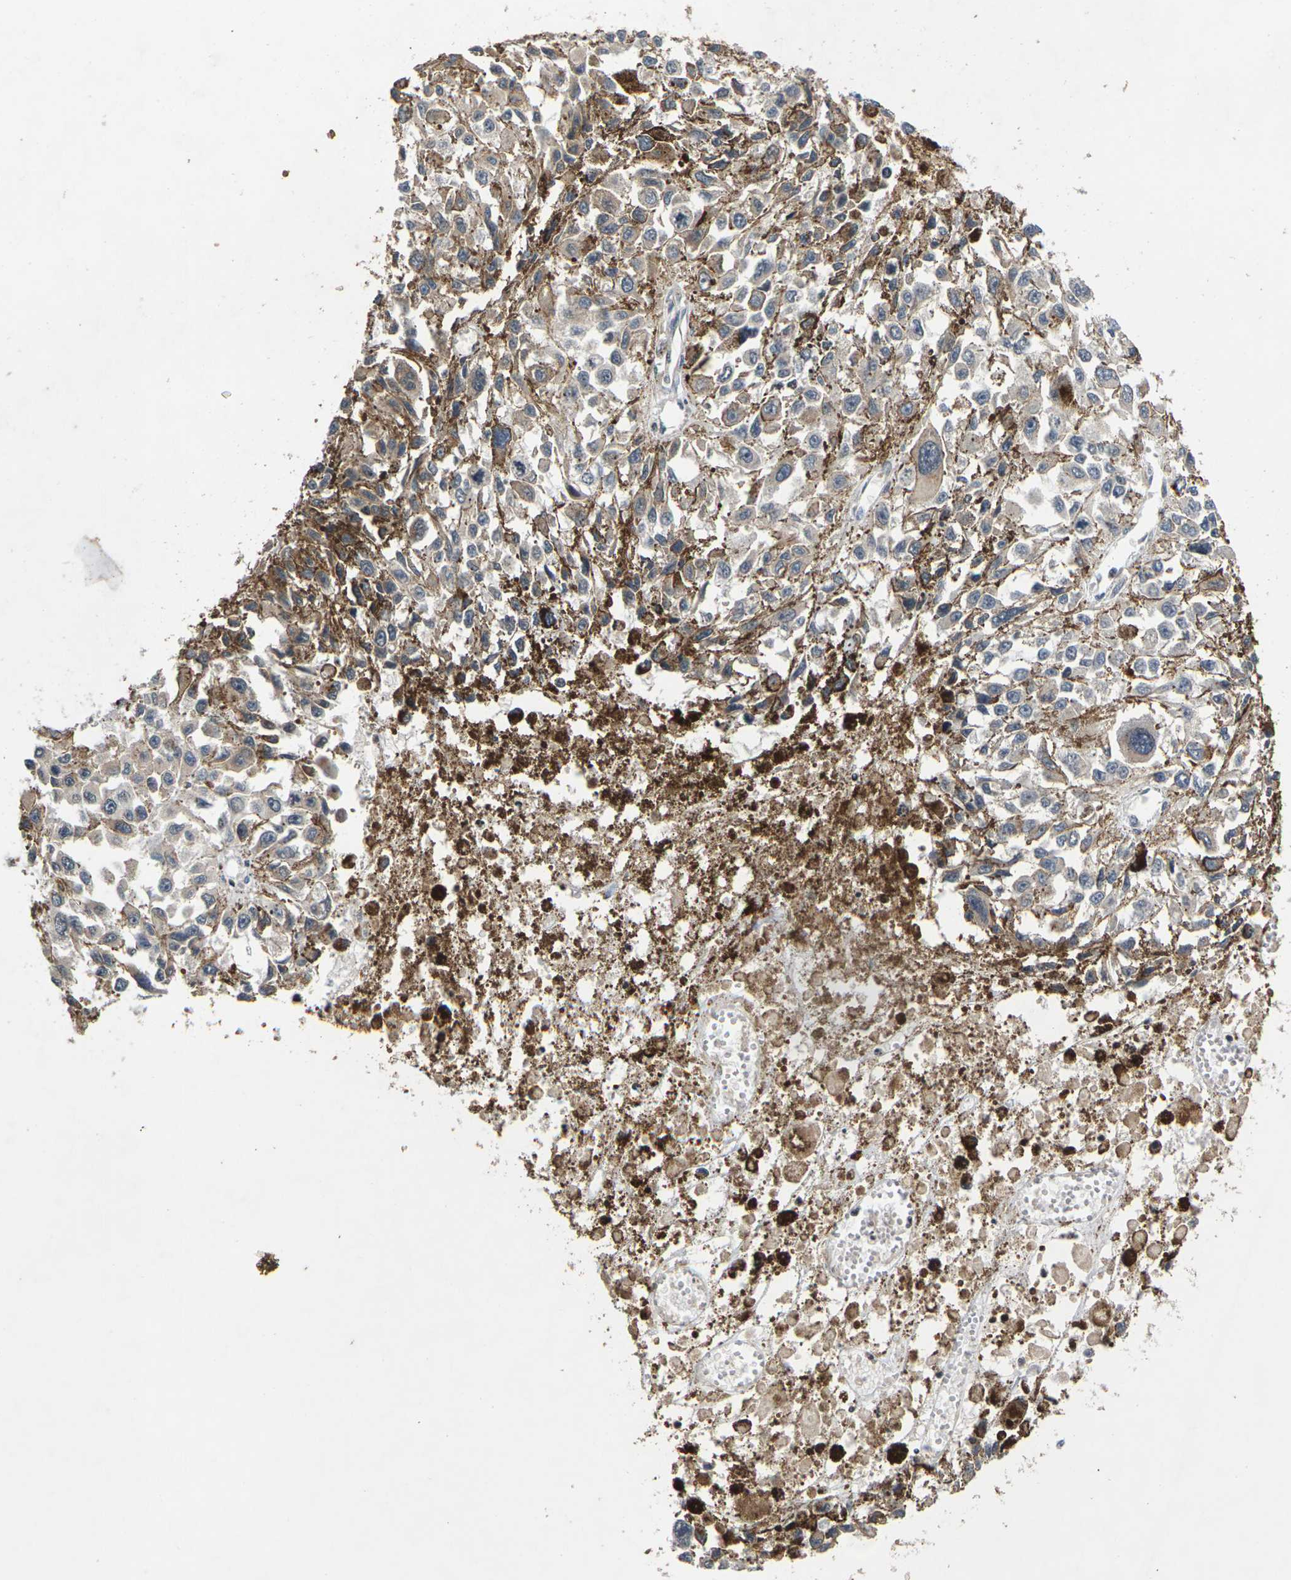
{"staining": {"intensity": "weak", "quantity": "25%-75%", "location": "cytoplasmic/membranous"}, "tissue": "melanoma", "cell_type": "Tumor cells", "image_type": "cancer", "snomed": [{"axis": "morphology", "description": "Malignant melanoma, Metastatic site"}, {"axis": "topography", "description": "Lymph node"}], "caption": "Immunohistochemistry (IHC) photomicrograph of neoplastic tissue: malignant melanoma (metastatic site) stained using immunohistochemistry (IHC) reveals low levels of weak protein expression localized specifically in the cytoplasmic/membranous of tumor cells, appearing as a cytoplasmic/membranous brown color.", "gene": "SLC2A2", "patient": {"sex": "male", "age": 59}}